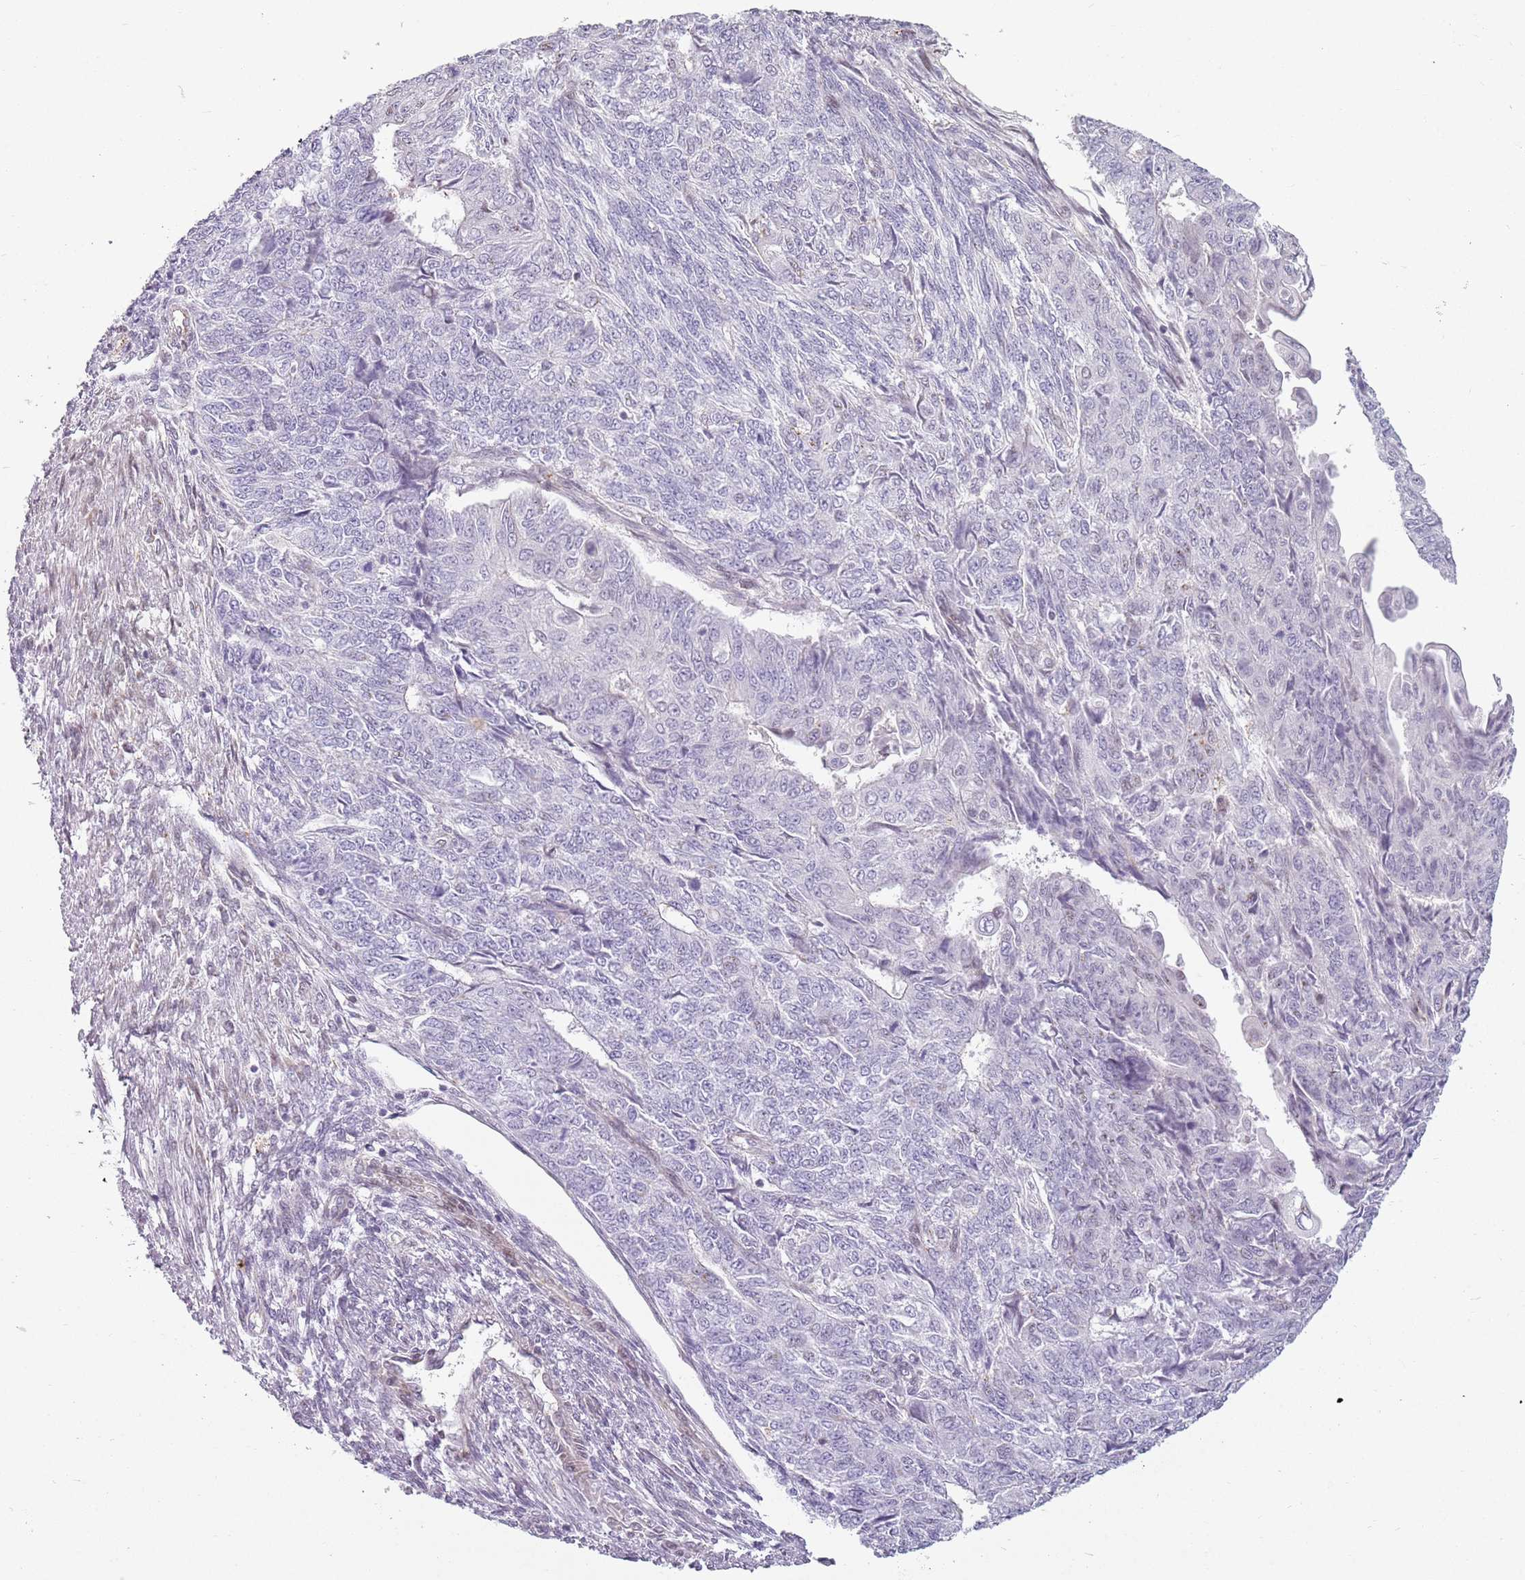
{"staining": {"intensity": "negative", "quantity": "none", "location": "none"}, "tissue": "endometrial cancer", "cell_type": "Tumor cells", "image_type": "cancer", "snomed": [{"axis": "morphology", "description": "Adenocarcinoma, NOS"}, {"axis": "topography", "description": "Endometrium"}], "caption": "Immunohistochemistry (IHC) of human adenocarcinoma (endometrial) displays no expression in tumor cells.", "gene": "DEFB116", "patient": {"sex": "female", "age": 32}}